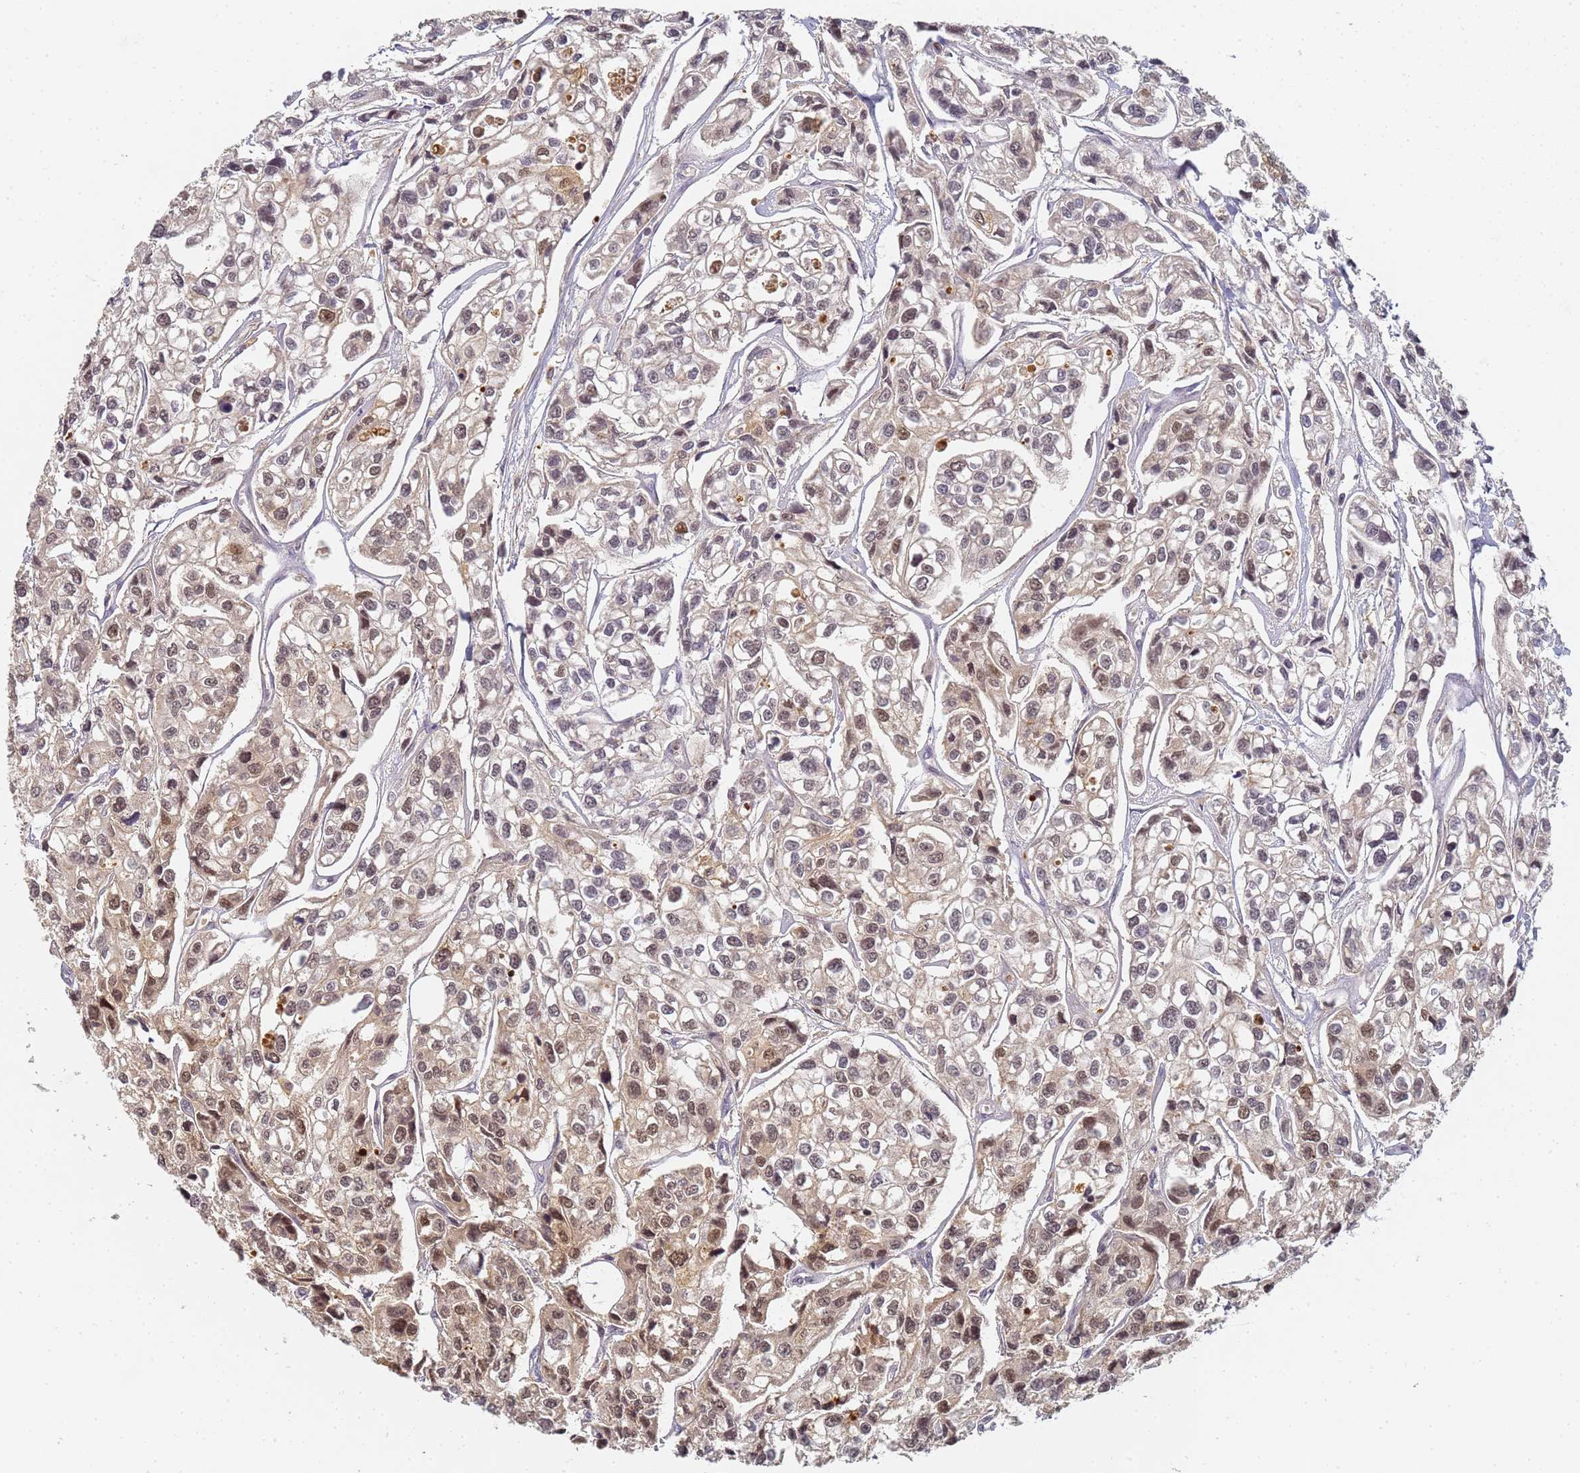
{"staining": {"intensity": "moderate", "quantity": "25%-75%", "location": "nuclear"}, "tissue": "urothelial cancer", "cell_type": "Tumor cells", "image_type": "cancer", "snomed": [{"axis": "morphology", "description": "Urothelial carcinoma, High grade"}, {"axis": "topography", "description": "Urinary bladder"}], "caption": "An immunohistochemistry (IHC) photomicrograph of neoplastic tissue is shown. Protein staining in brown highlights moderate nuclear positivity in urothelial carcinoma (high-grade) within tumor cells.", "gene": "HMCES", "patient": {"sex": "male", "age": 67}}